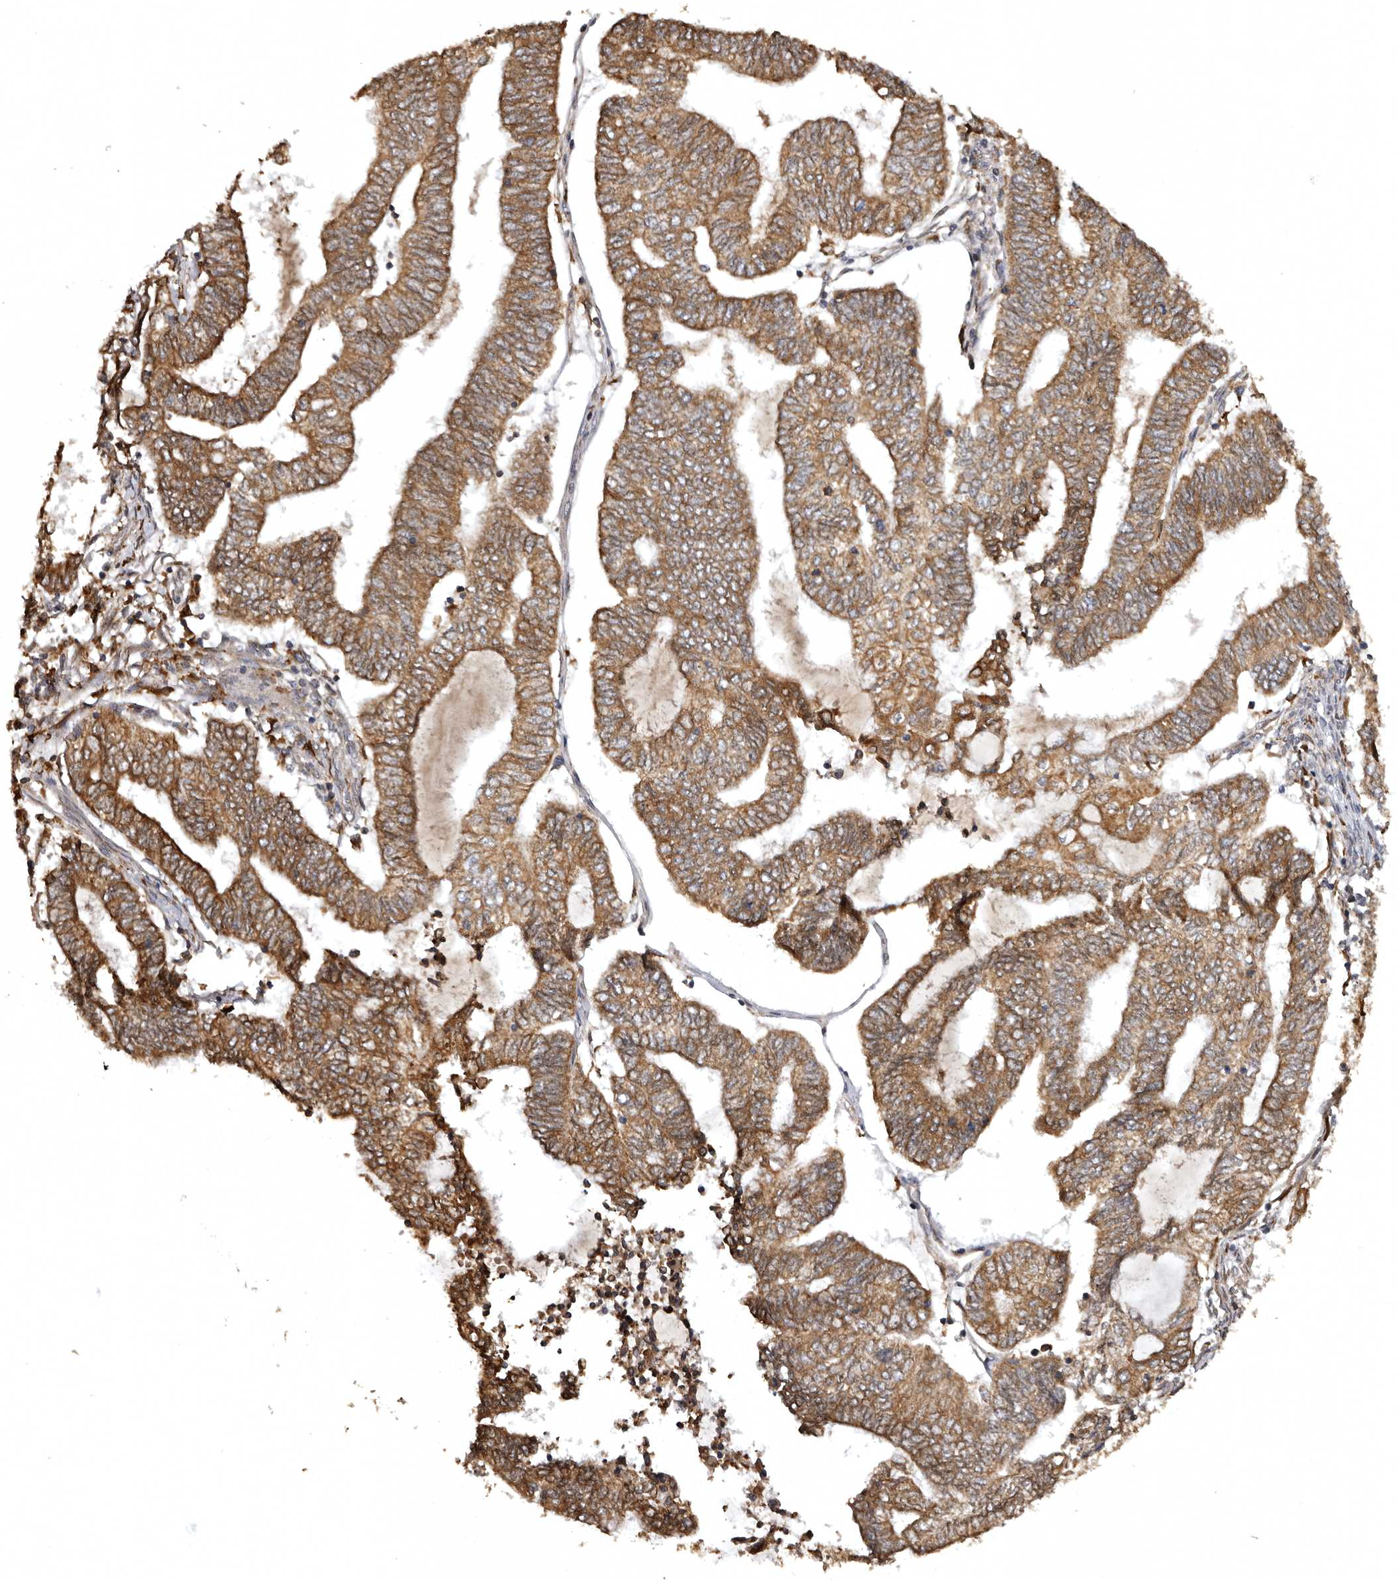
{"staining": {"intensity": "moderate", "quantity": ">75%", "location": "cytoplasmic/membranous"}, "tissue": "endometrial cancer", "cell_type": "Tumor cells", "image_type": "cancer", "snomed": [{"axis": "morphology", "description": "Adenocarcinoma, NOS"}, {"axis": "topography", "description": "Uterus"}, {"axis": "topography", "description": "Endometrium"}], "caption": "Human endometrial adenocarcinoma stained for a protein (brown) reveals moderate cytoplasmic/membranous positive positivity in about >75% of tumor cells.", "gene": "INKA2", "patient": {"sex": "female", "age": 70}}